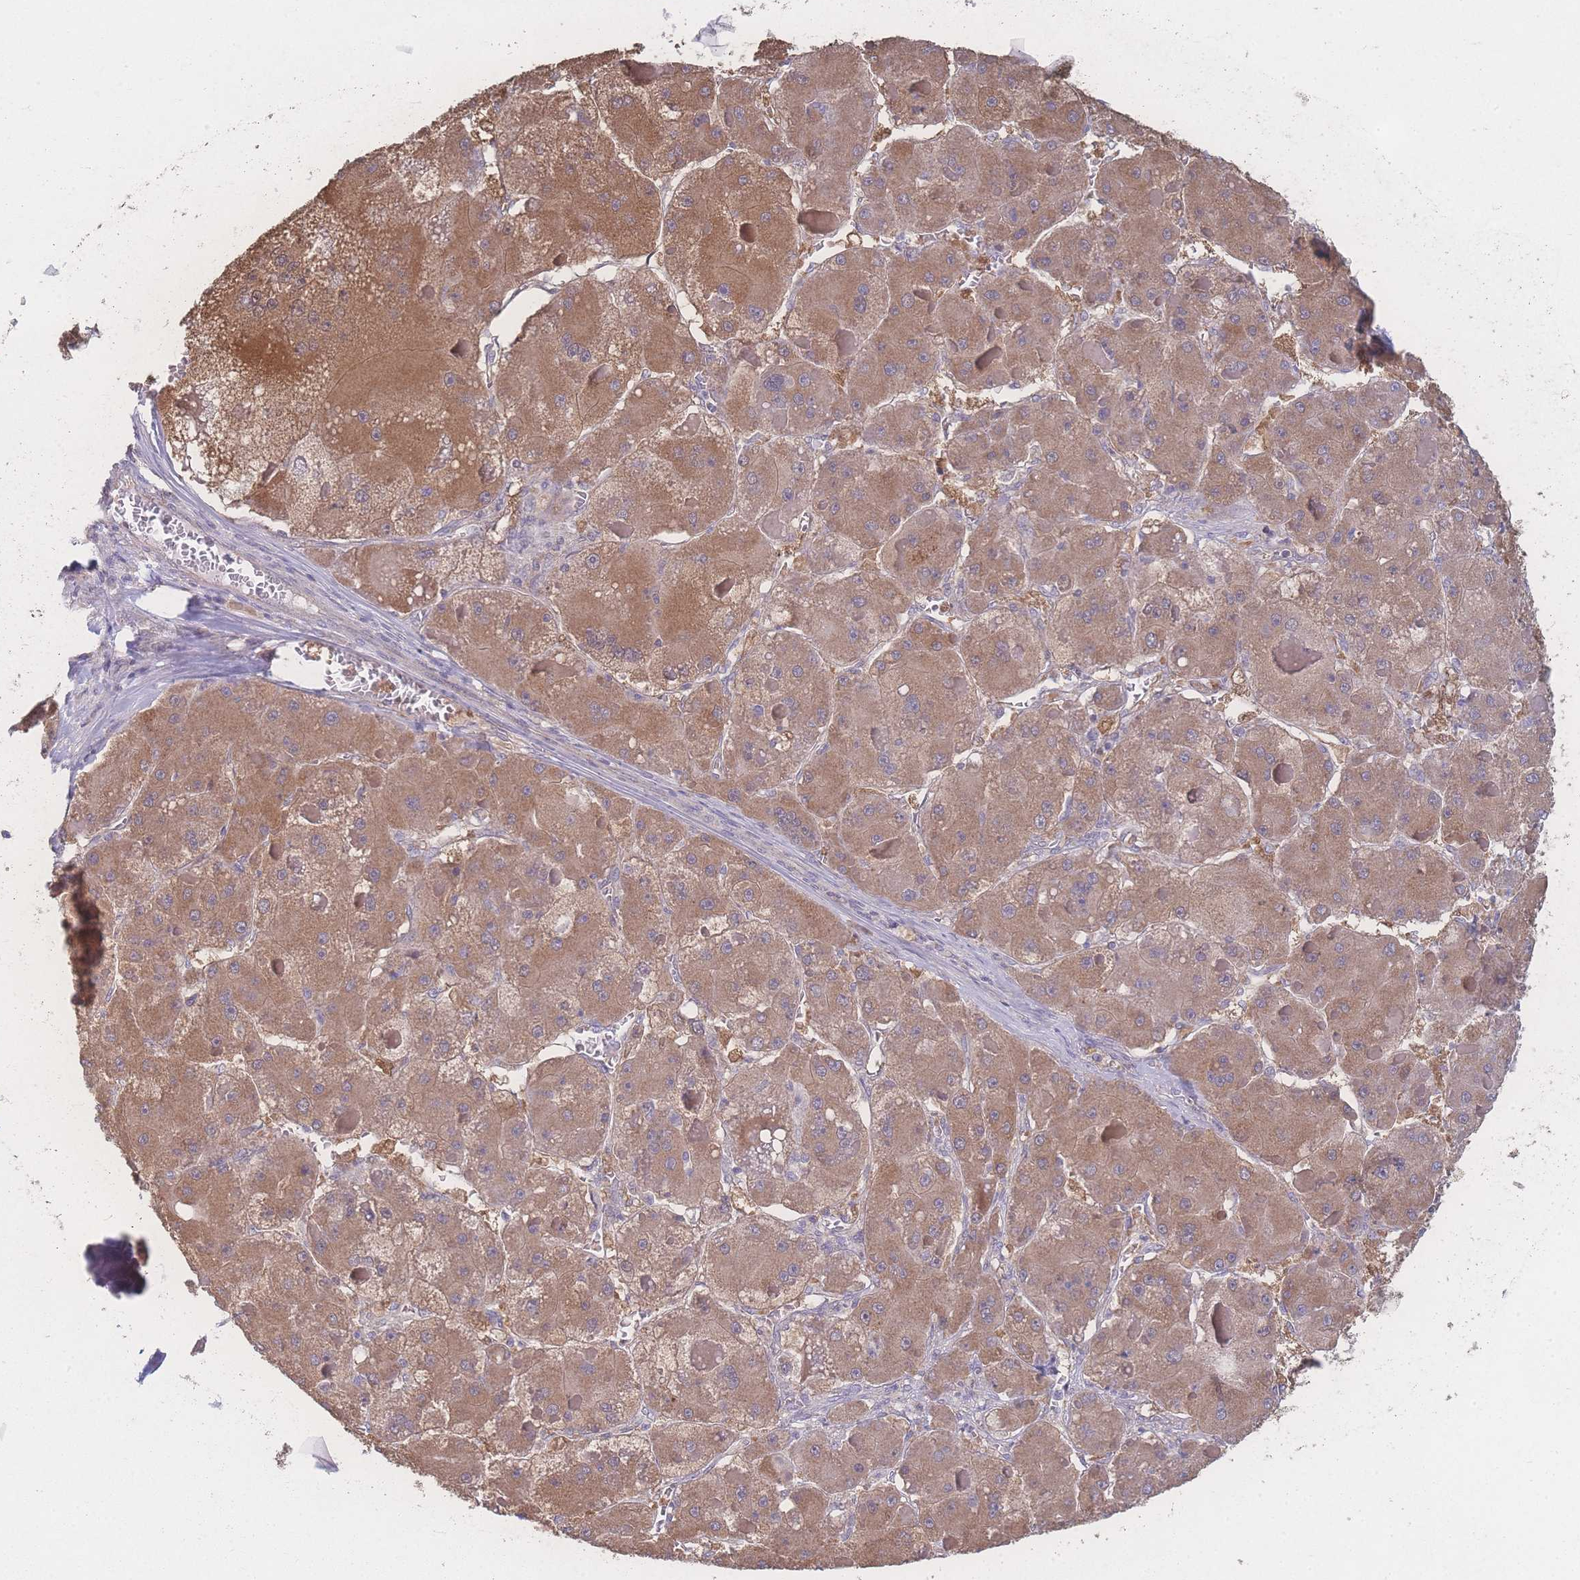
{"staining": {"intensity": "moderate", "quantity": ">75%", "location": "cytoplasmic/membranous"}, "tissue": "liver cancer", "cell_type": "Tumor cells", "image_type": "cancer", "snomed": [{"axis": "morphology", "description": "Carcinoma, Hepatocellular, NOS"}, {"axis": "topography", "description": "Liver"}], "caption": "Liver cancer stained for a protein displays moderate cytoplasmic/membranous positivity in tumor cells.", "gene": "GIPR", "patient": {"sex": "female", "age": 73}}